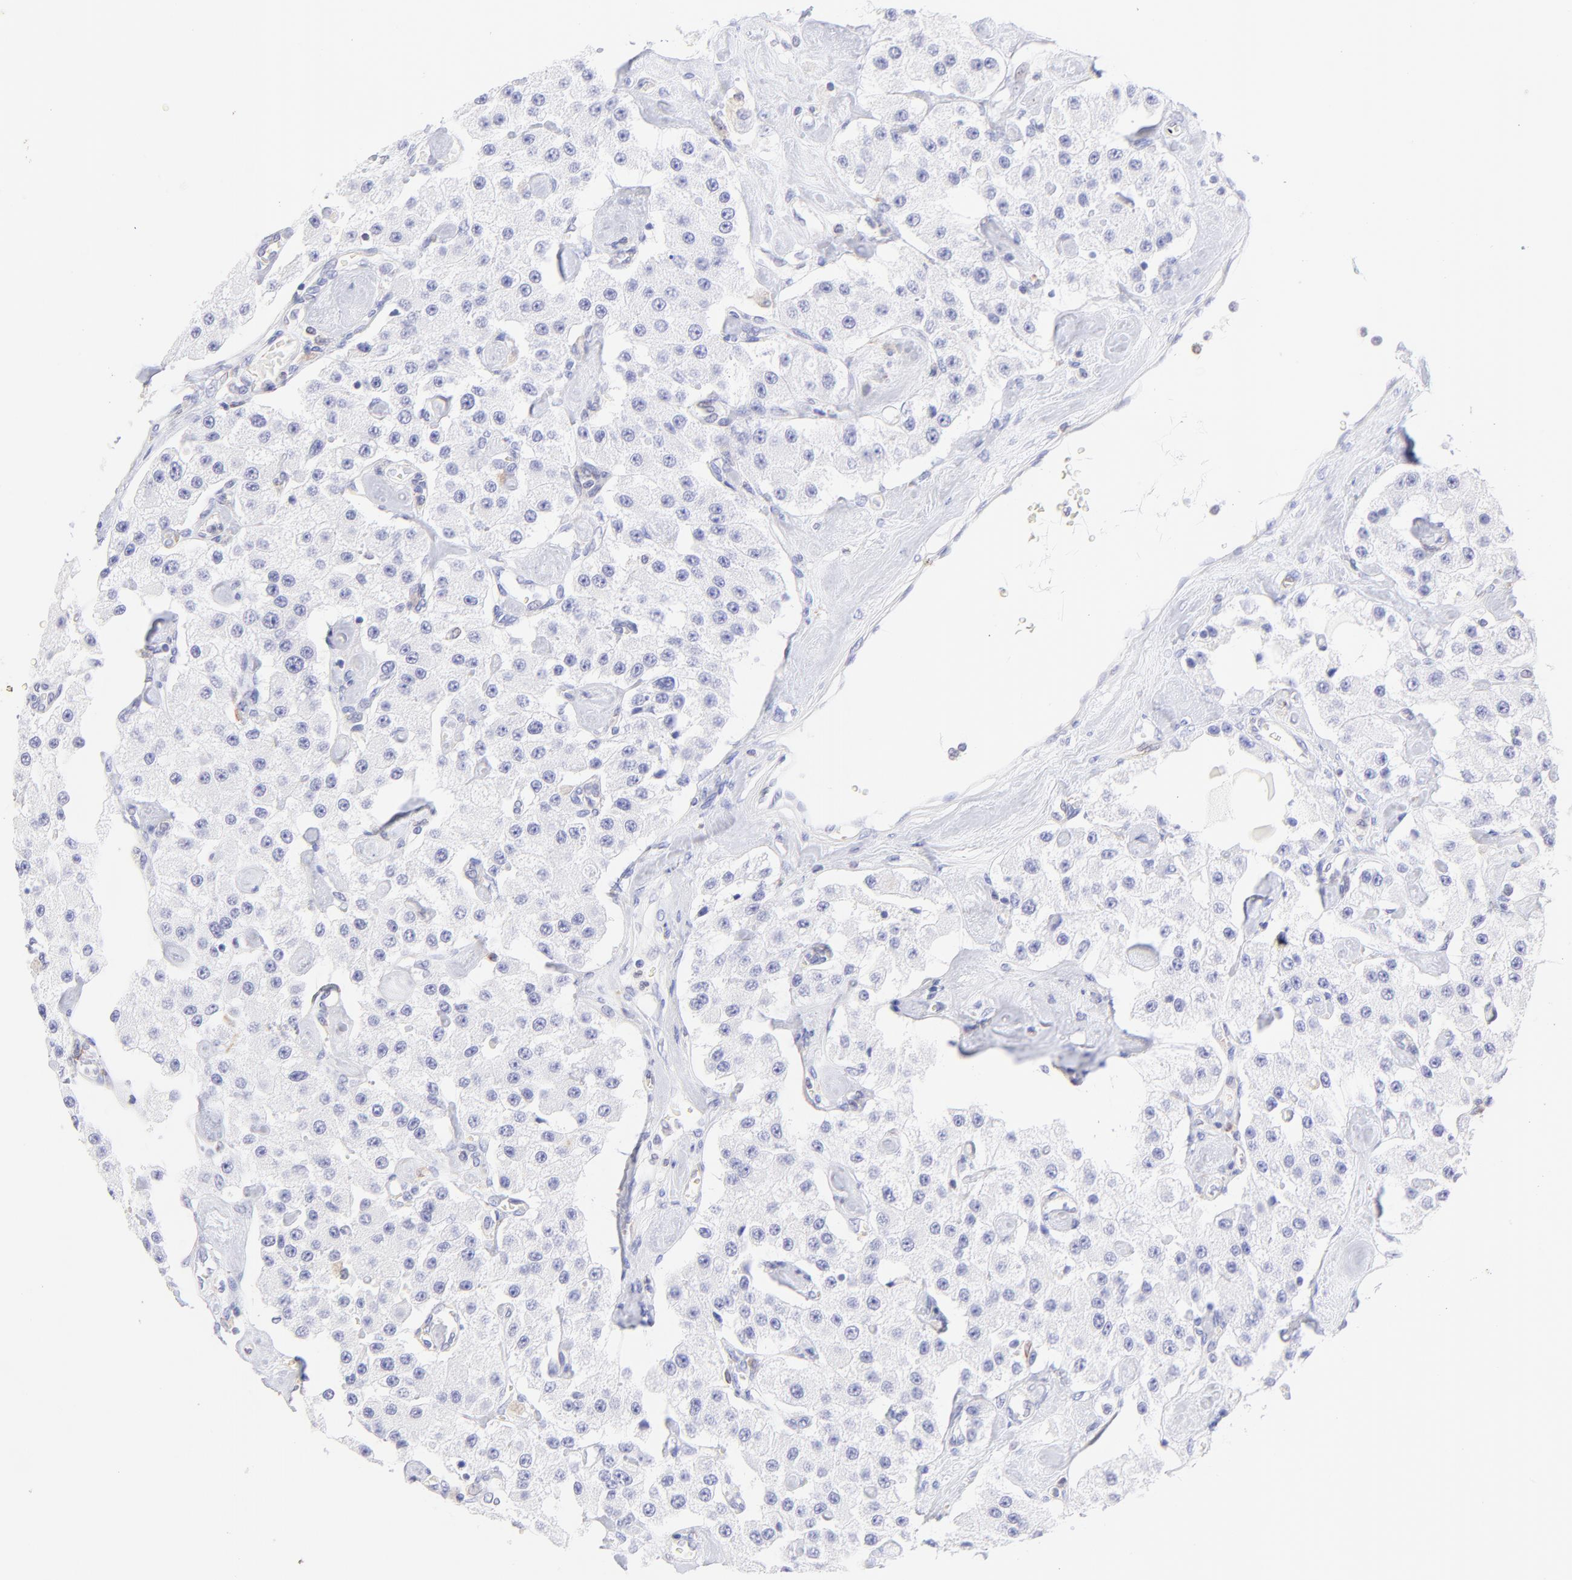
{"staining": {"intensity": "negative", "quantity": "none", "location": "none"}, "tissue": "carcinoid", "cell_type": "Tumor cells", "image_type": "cancer", "snomed": [{"axis": "morphology", "description": "Carcinoid, malignant, NOS"}, {"axis": "topography", "description": "Pancreas"}], "caption": "Carcinoid was stained to show a protein in brown. There is no significant positivity in tumor cells.", "gene": "IRAG2", "patient": {"sex": "male", "age": 41}}